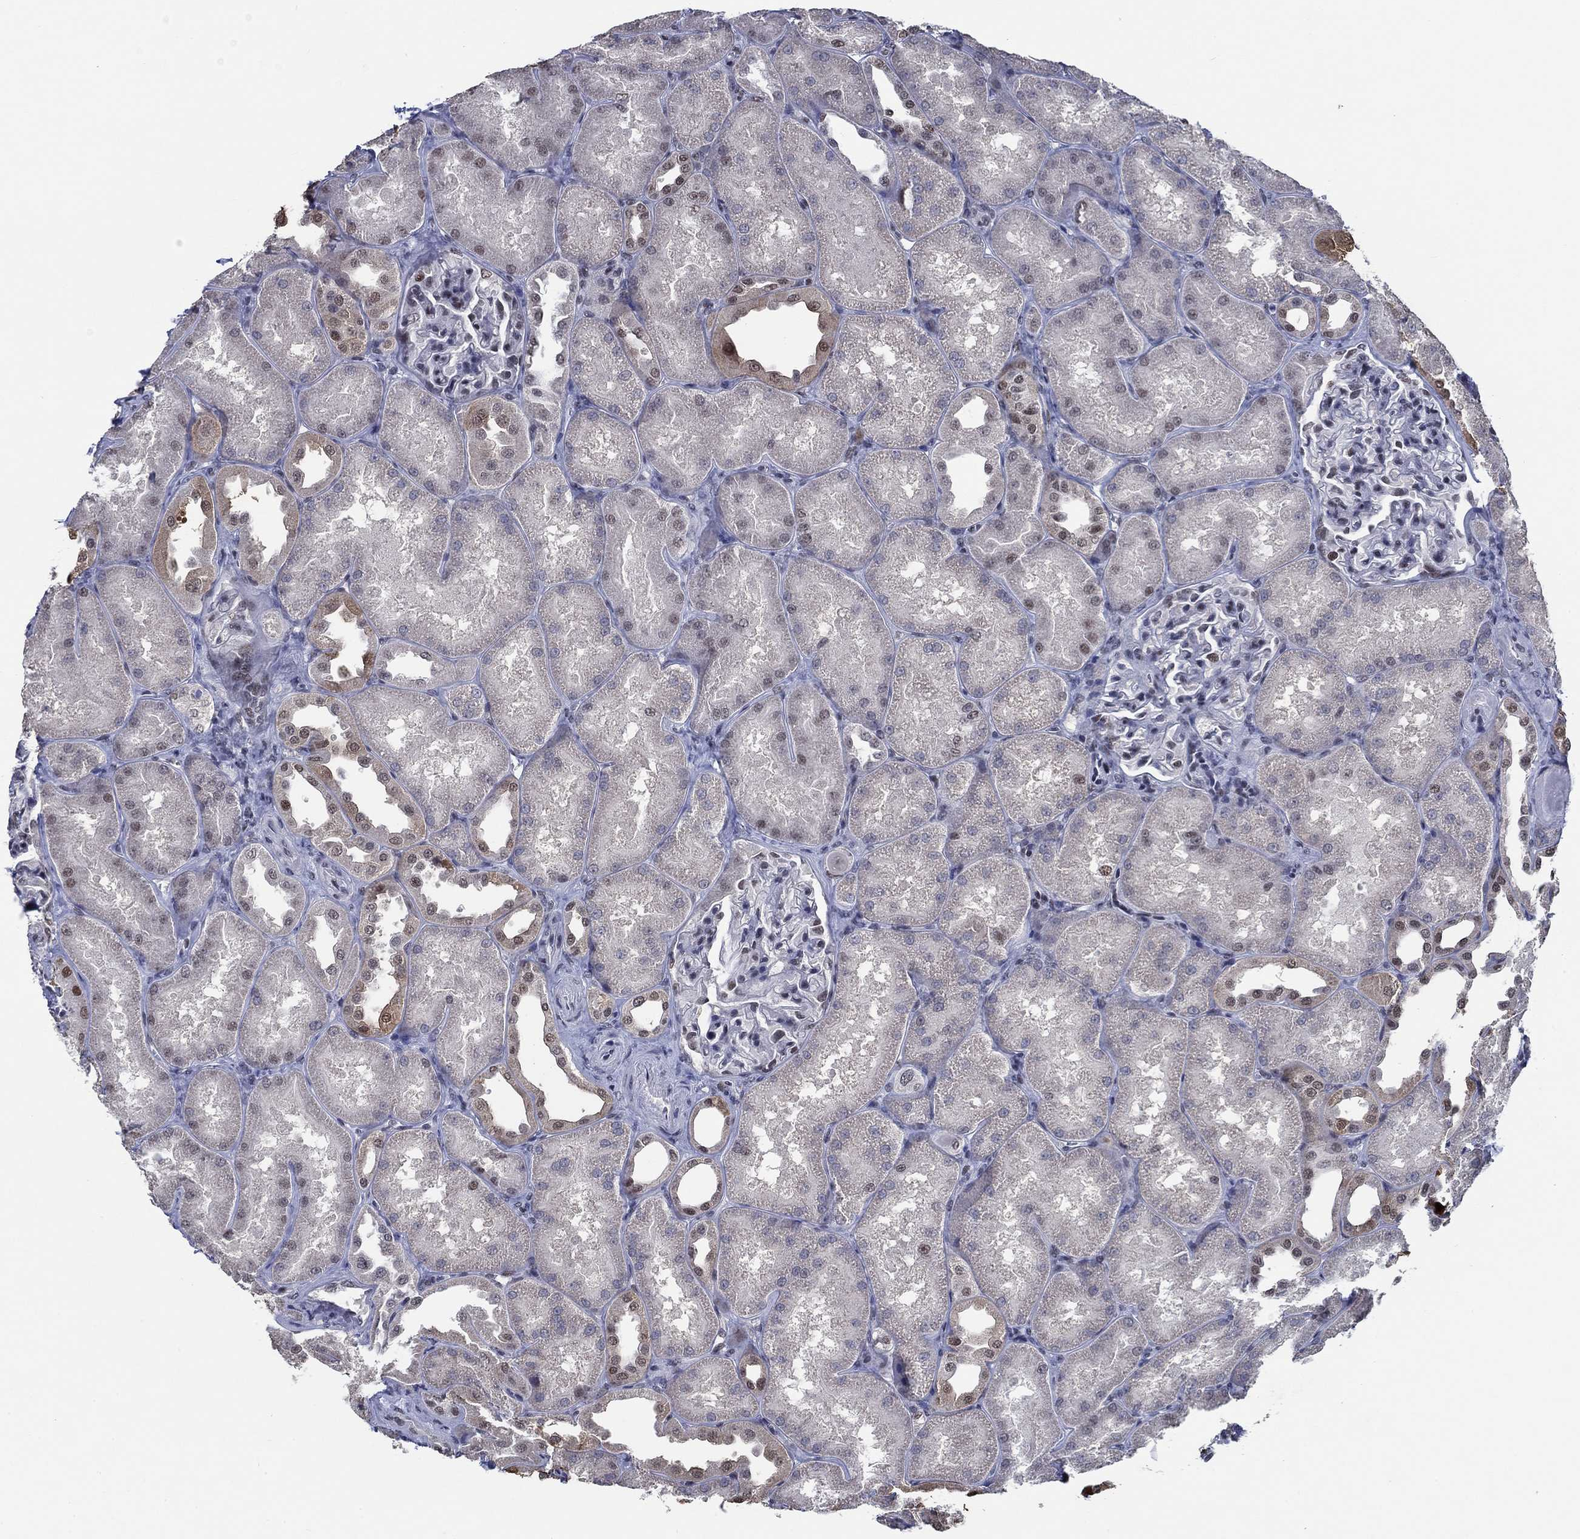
{"staining": {"intensity": "negative", "quantity": "none", "location": "none"}, "tissue": "kidney", "cell_type": "Cells in glomeruli", "image_type": "normal", "snomed": [{"axis": "morphology", "description": "Normal tissue, NOS"}, {"axis": "topography", "description": "Kidney"}], "caption": "This is a image of immunohistochemistry (IHC) staining of unremarkable kidney, which shows no staining in cells in glomeruli.", "gene": "HTN1", "patient": {"sex": "male", "age": 61}}